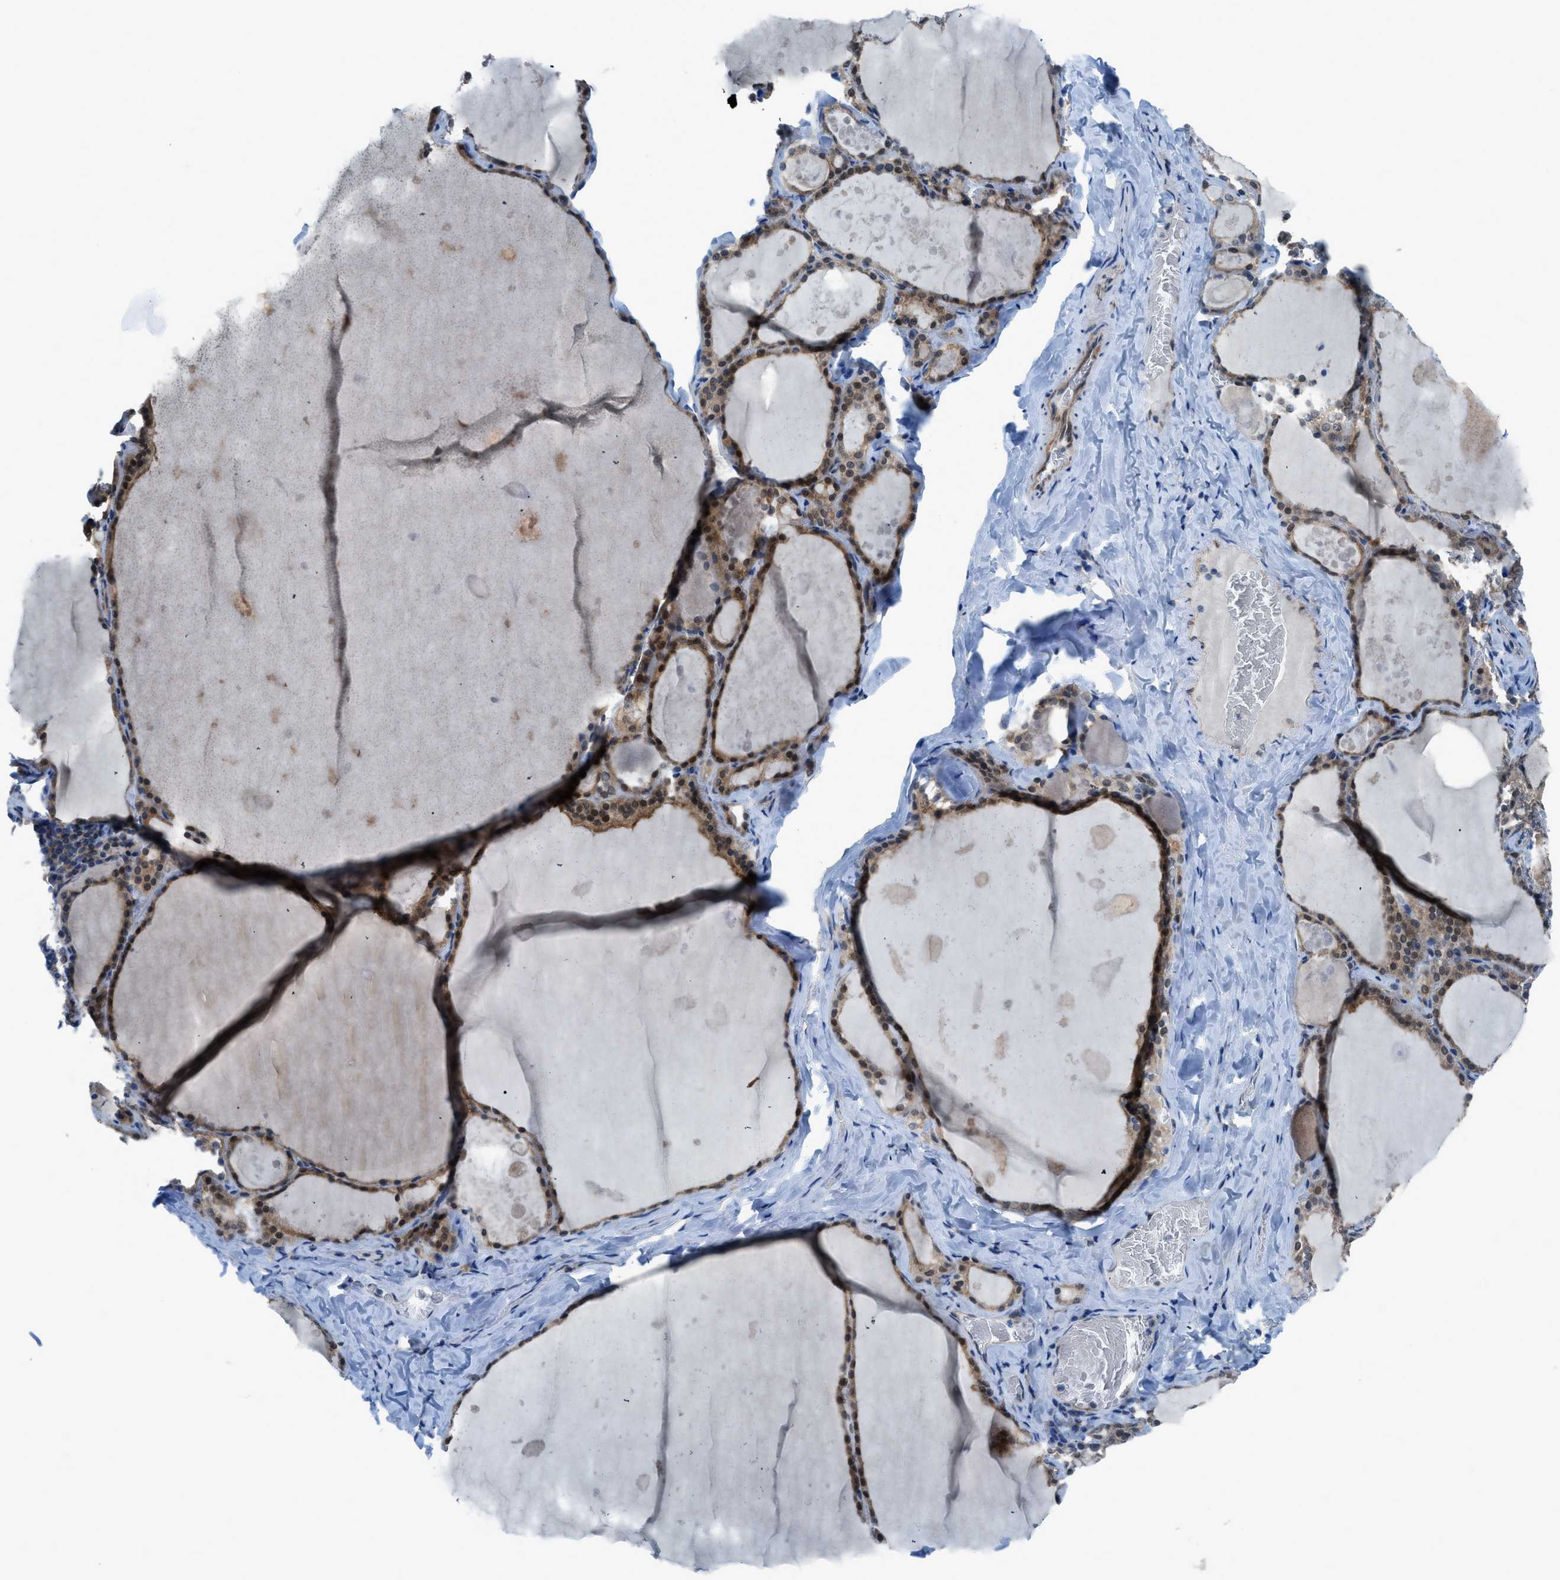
{"staining": {"intensity": "strong", "quantity": "25%-75%", "location": "cytoplasmic/membranous,nuclear"}, "tissue": "thyroid gland", "cell_type": "Glandular cells", "image_type": "normal", "snomed": [{"axis": "morphology", "description": "Normal tissue, NOS"}, {"axis": "topography", "description": "Thyroid gland"}], "caption": "Immunohistochemistry photomicrograph of normal thyroid gland: human thyroid gland stained using immunohistochemistry exhibits high levels of strong protein expression localized specifically in the cytoplasmic/membranous,nuclear of glandular cells, appearing as a cytoplasmic/membranous,nuclear brown color.", "gene": "PRKN", "patient": {"sex": "male", "age": 56}}